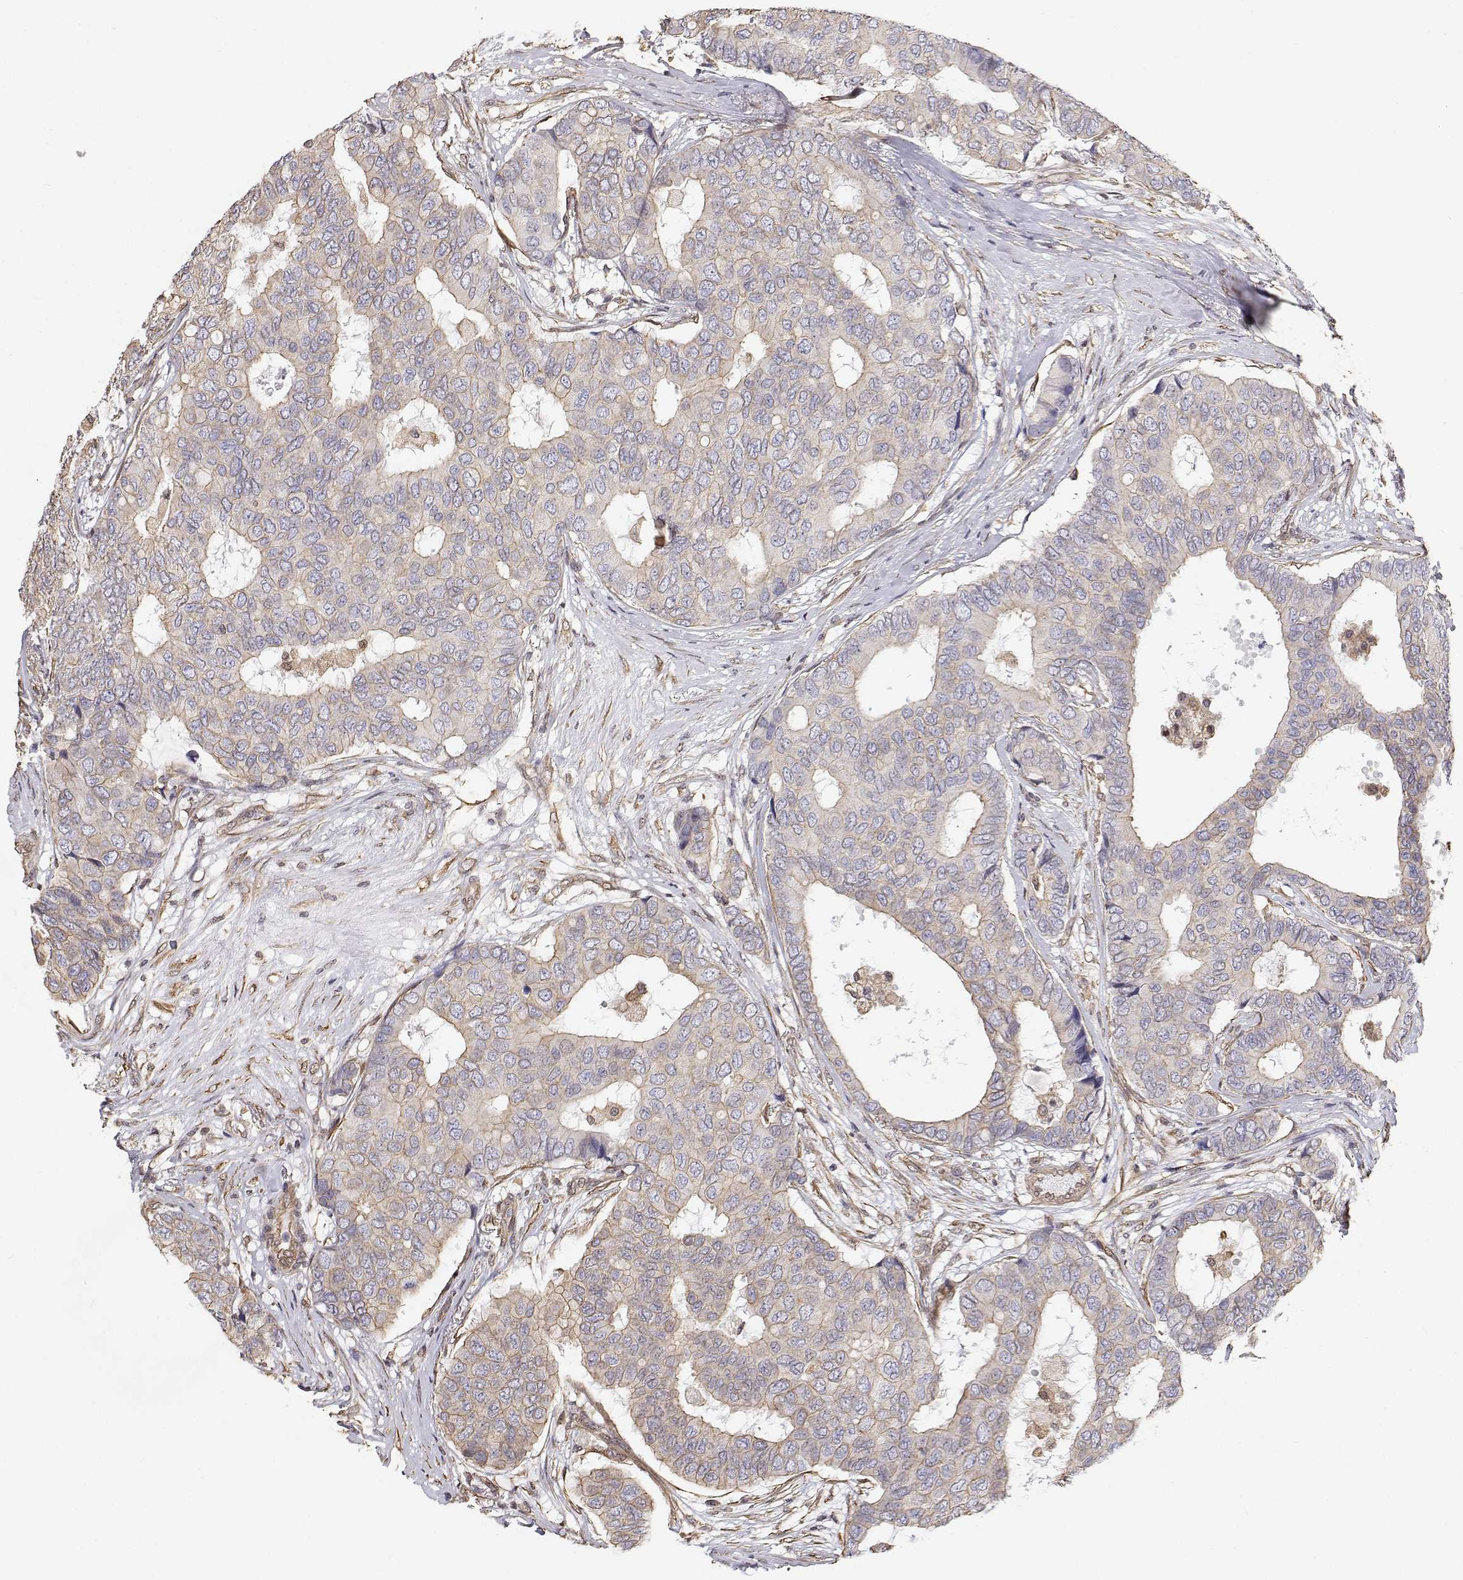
{"staining": {"intensity": "weak", "quantity": "<25%", "location": "cytoplasmic/membranous"}, "tissue": "breast cancer", "cell_type": "Tumor cells", "image_type": "cancer", "snomed": [{"axis": "morphology", "description": "Duct carcinoma"}, {"axis": "topography", "description": "Breast"}], "caption": "Tumor cells are negative for brown protein staining in invasive ductal carcinoma (breast).", "gene": "GSDMA", "patient": {"sex": "female", "age": 75}}